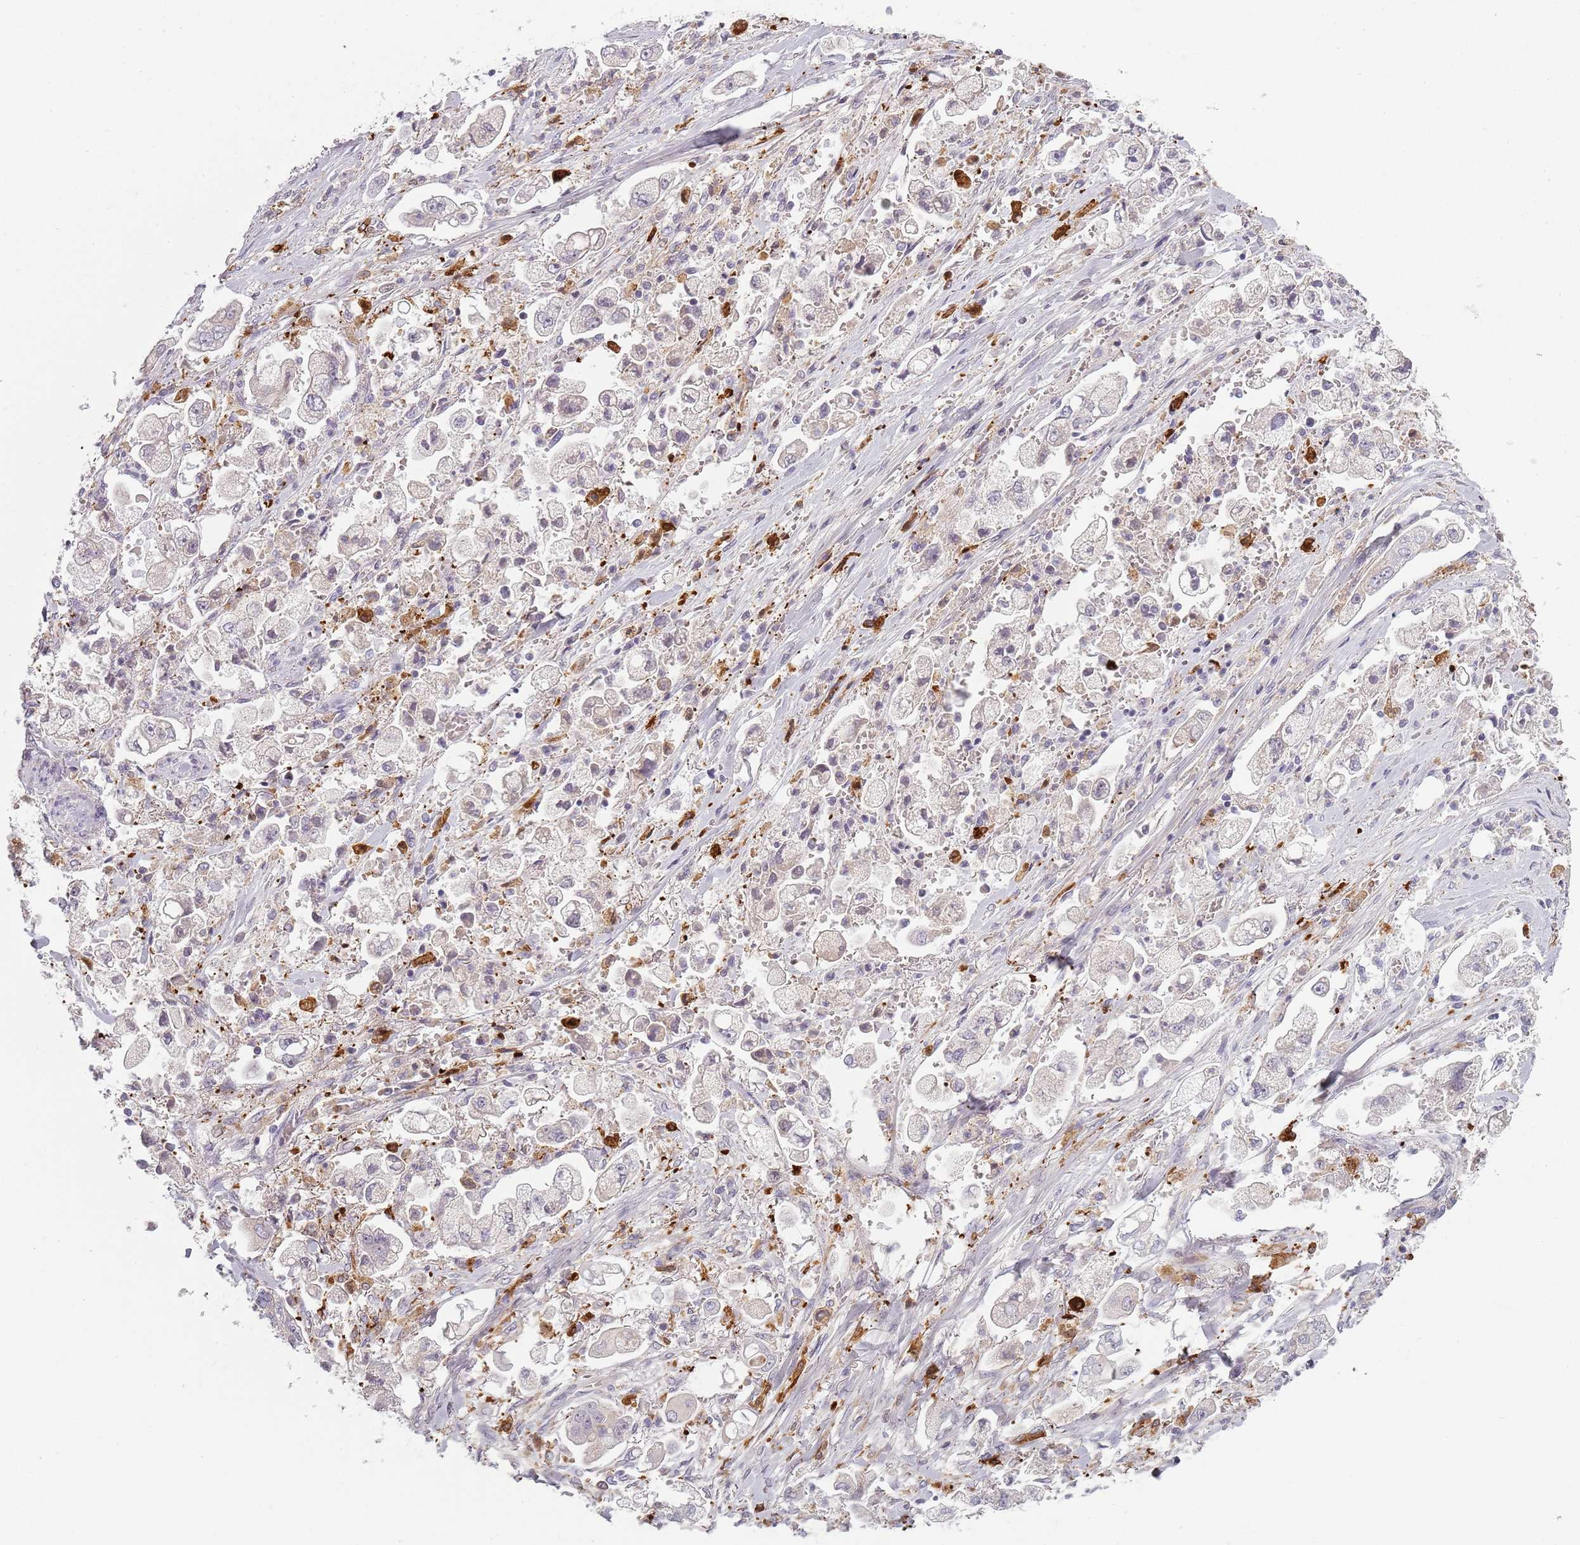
{"staining": {"intensity": "negative", "quantity": "none", "location": "none"}, "tissue": "stomach cancer", "cell_type": "Tumor cells", "image_type": "cancer", "snomed": [{"axis": "morphology", "description": "Adenocarcinoma, NOS"}, {"axis": "topography", "description": "Stomach"}], "caption": "DAB immunohistochemical staining of human stomach cancer (adenocarcinoma) exhibits no significant positivity in tumor cells. (DAB IHC, high magnification).", "gene": "CC2D2B", "patient": {"sex": "male", "age": 62}}